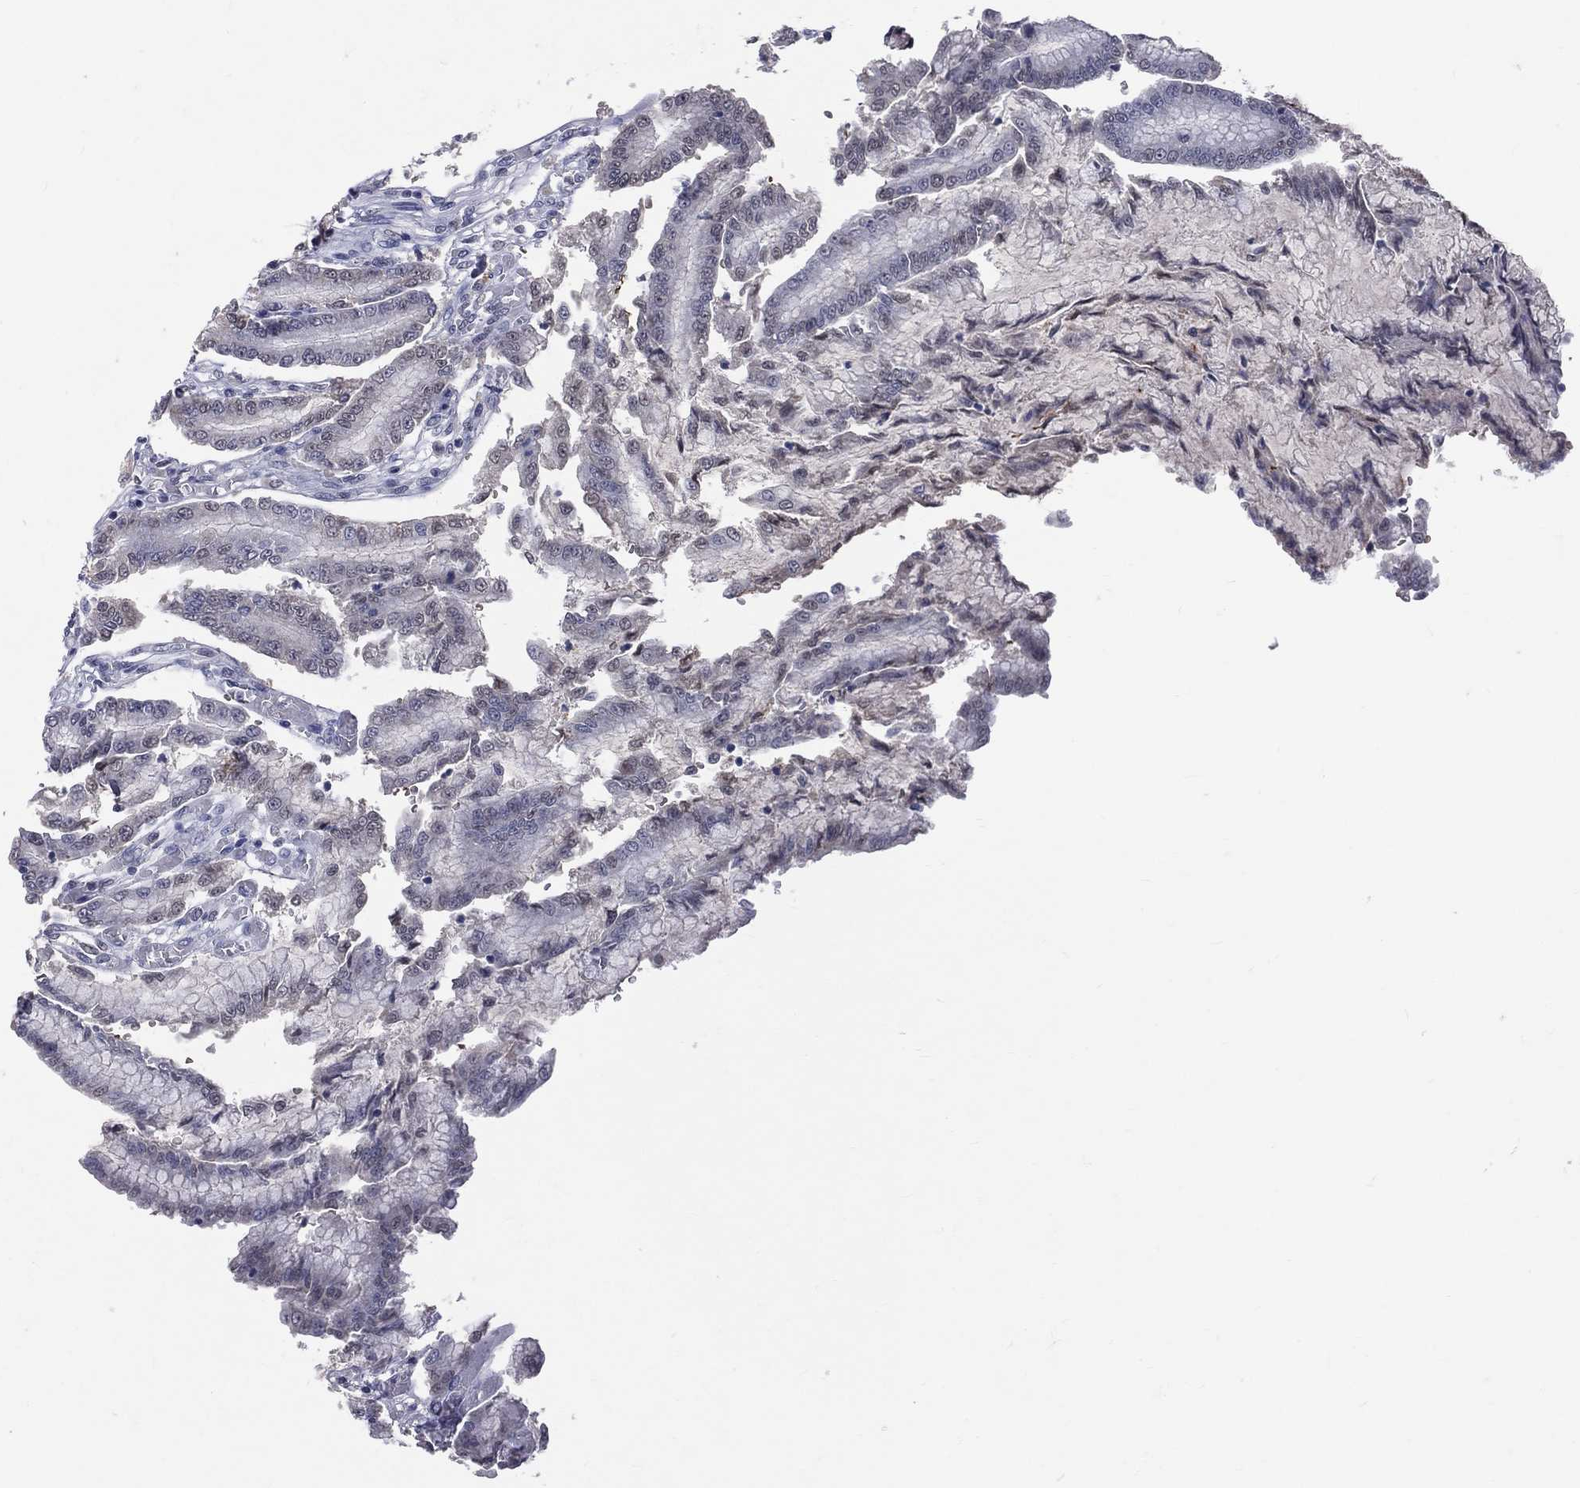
{"staining": {"intensity": "weak", "quantity": "<25%", "location": "cytoplasmic/membranous"}, "tissue": "stomach", "cell_type": "Glandular cells", "image_type": "normal", "snomed": [{"axis": "morphology", "description": "Normal tissue, NOS"}, {"axis": "morphology", "description": "Adenocarcinoma, NOS"}, {"axis": "morphology", "description": "Adenocarcinoma, High grade"}, {"axis": "topography", "description": "Stomach, upper"}, {"axis": "topography", "description": "Stomach"}], "caption": "Stomach stained for a protein using IHC demonstrates no positivity glandular cells.", "gene": "DSG4", "patient": {"sex": "female", "age": 65}}